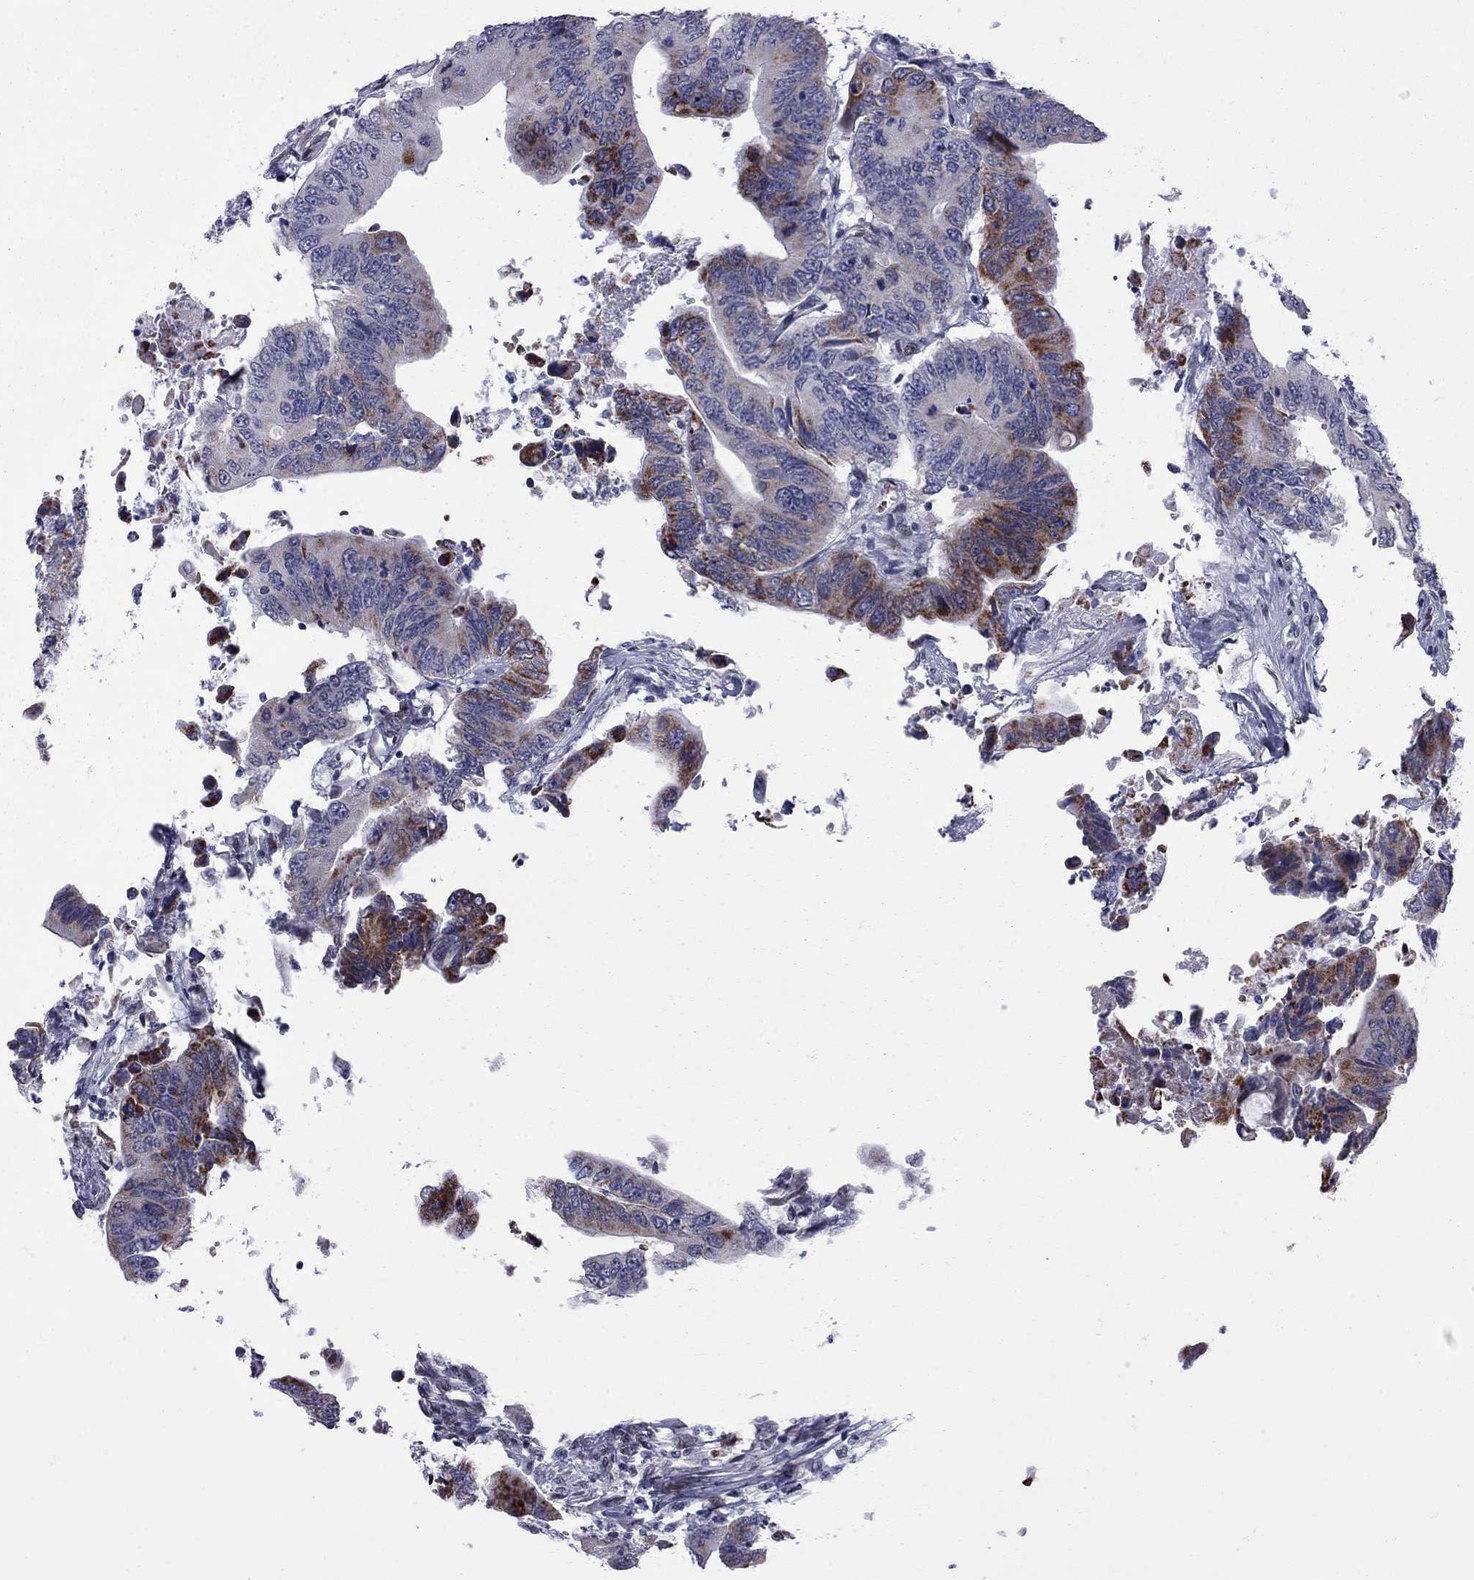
{"staining": {"intensity": "moderate", "quantity": "<25%", "location": "cytoplasmic/membranous"}, "tissue": "colorectal cancer", "cell_type": "Tumor cells", "image_type": "cancer", "snomed": [{"axis": "morphology", "description": "Adenocarcinoma, NOS"}, {"axis": "topography", "description": "Colon"}], "caption": "Colorectal cancer tissue reveals moderate cytoplasmic/membranous positivity in approximately <25% of tumor cells", "gene": "CLTCL1", "patient": {"sex": "female", "age": 90}}